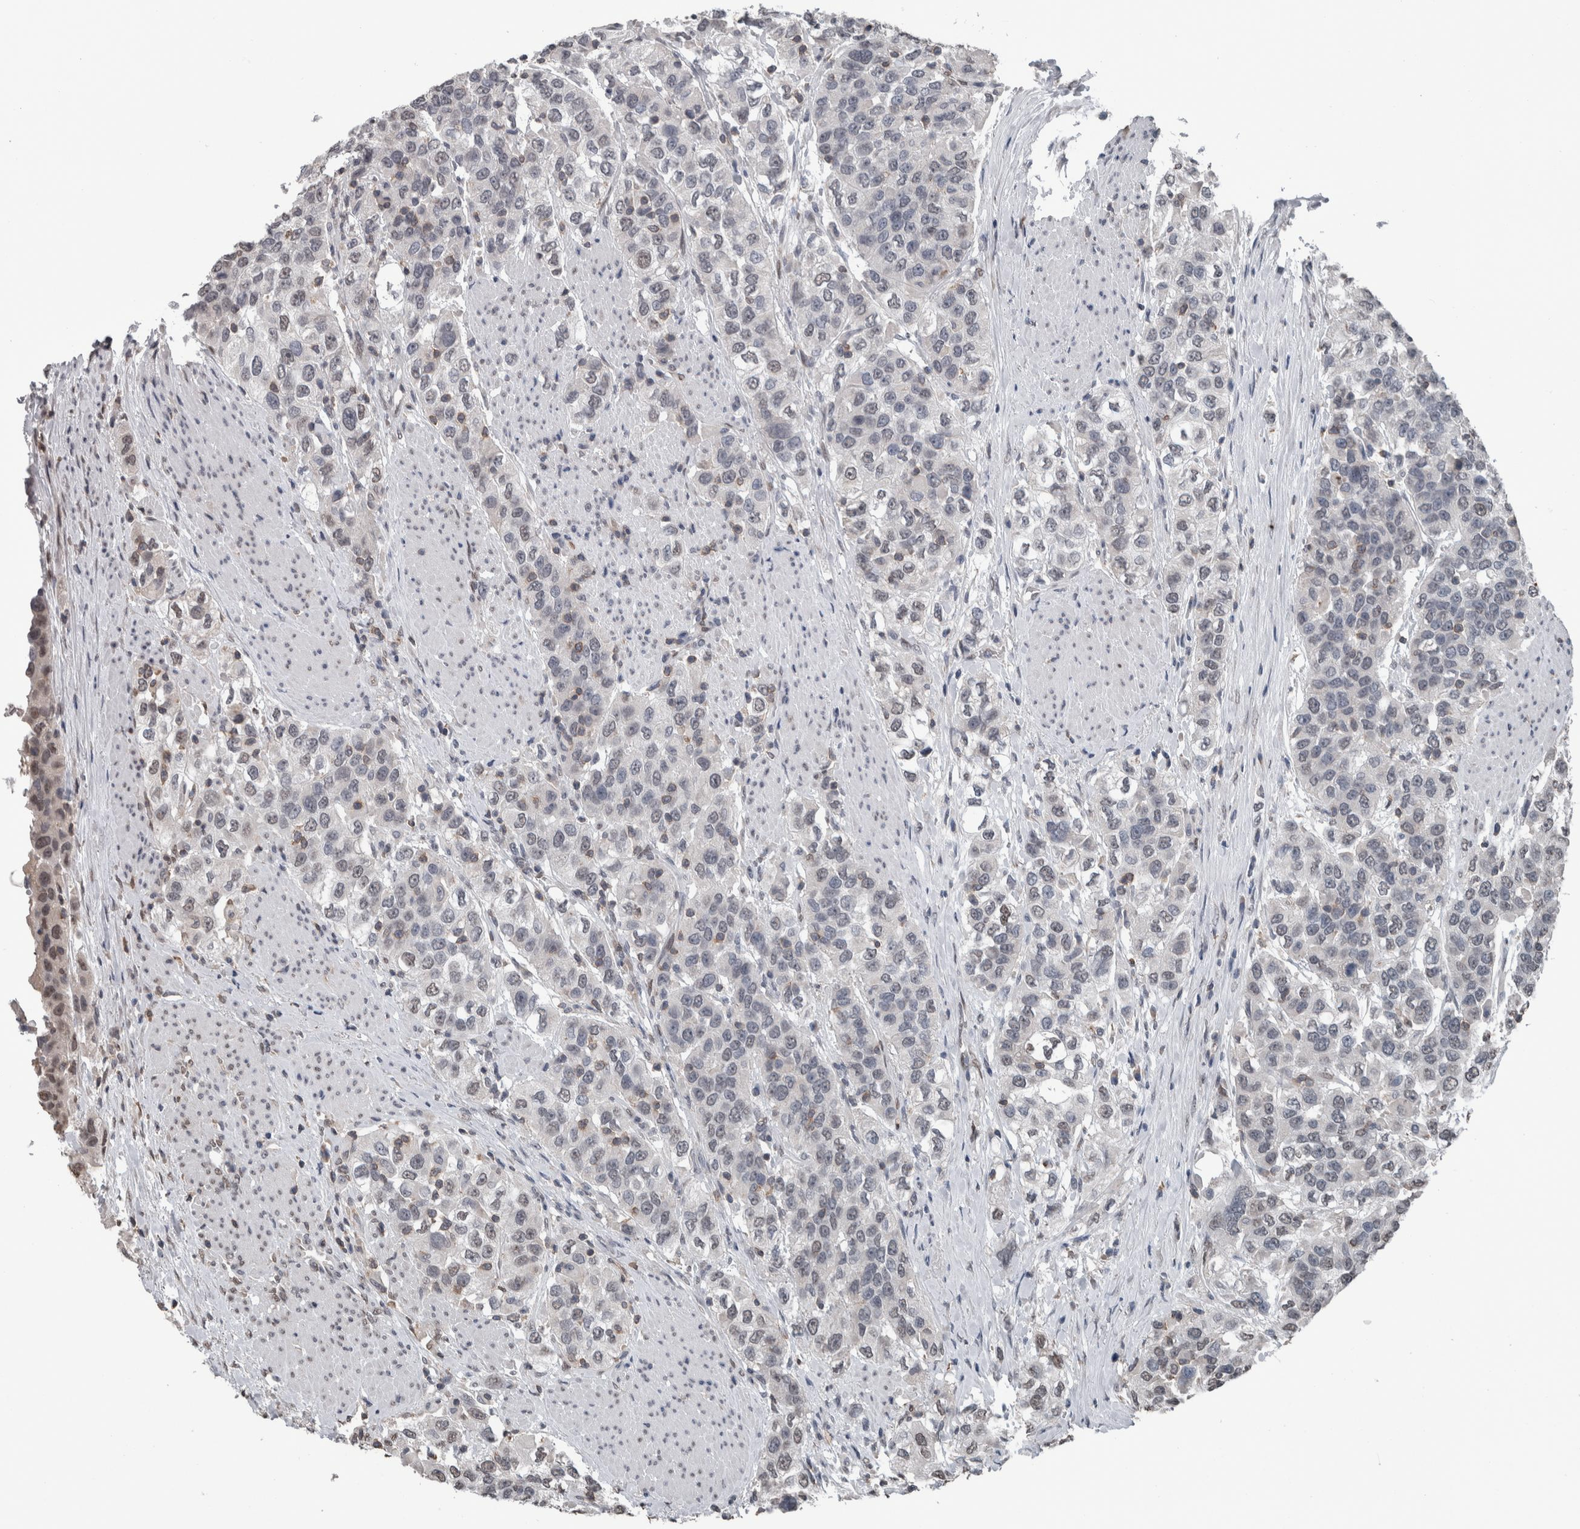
{"staining": {"intensity": "negative", "quantity": "none", "location": "none"}, "tissue": "urothelial cancer", "cell_type": "Tumor cells", "image_type": "cancer", "snomed": [{"axis": "morphology", "description": "Urothelial carcinoma, High grade"}, {"axis": "topography", "description": "Urinary bladder"}], "caption": "High magnification brightfield microscopy of urothelial cancer stained with DAB (3,3'-diaminobenzidine) (brown) and counterstained with hematoxylin (blue): tumor cells show no significant expression. (DAB (3,3'-diaminobenzidine) IHC with hematoxylin counter stain).", "gene": "MAFF", "patient": {"sex": "female", "age": 80}}